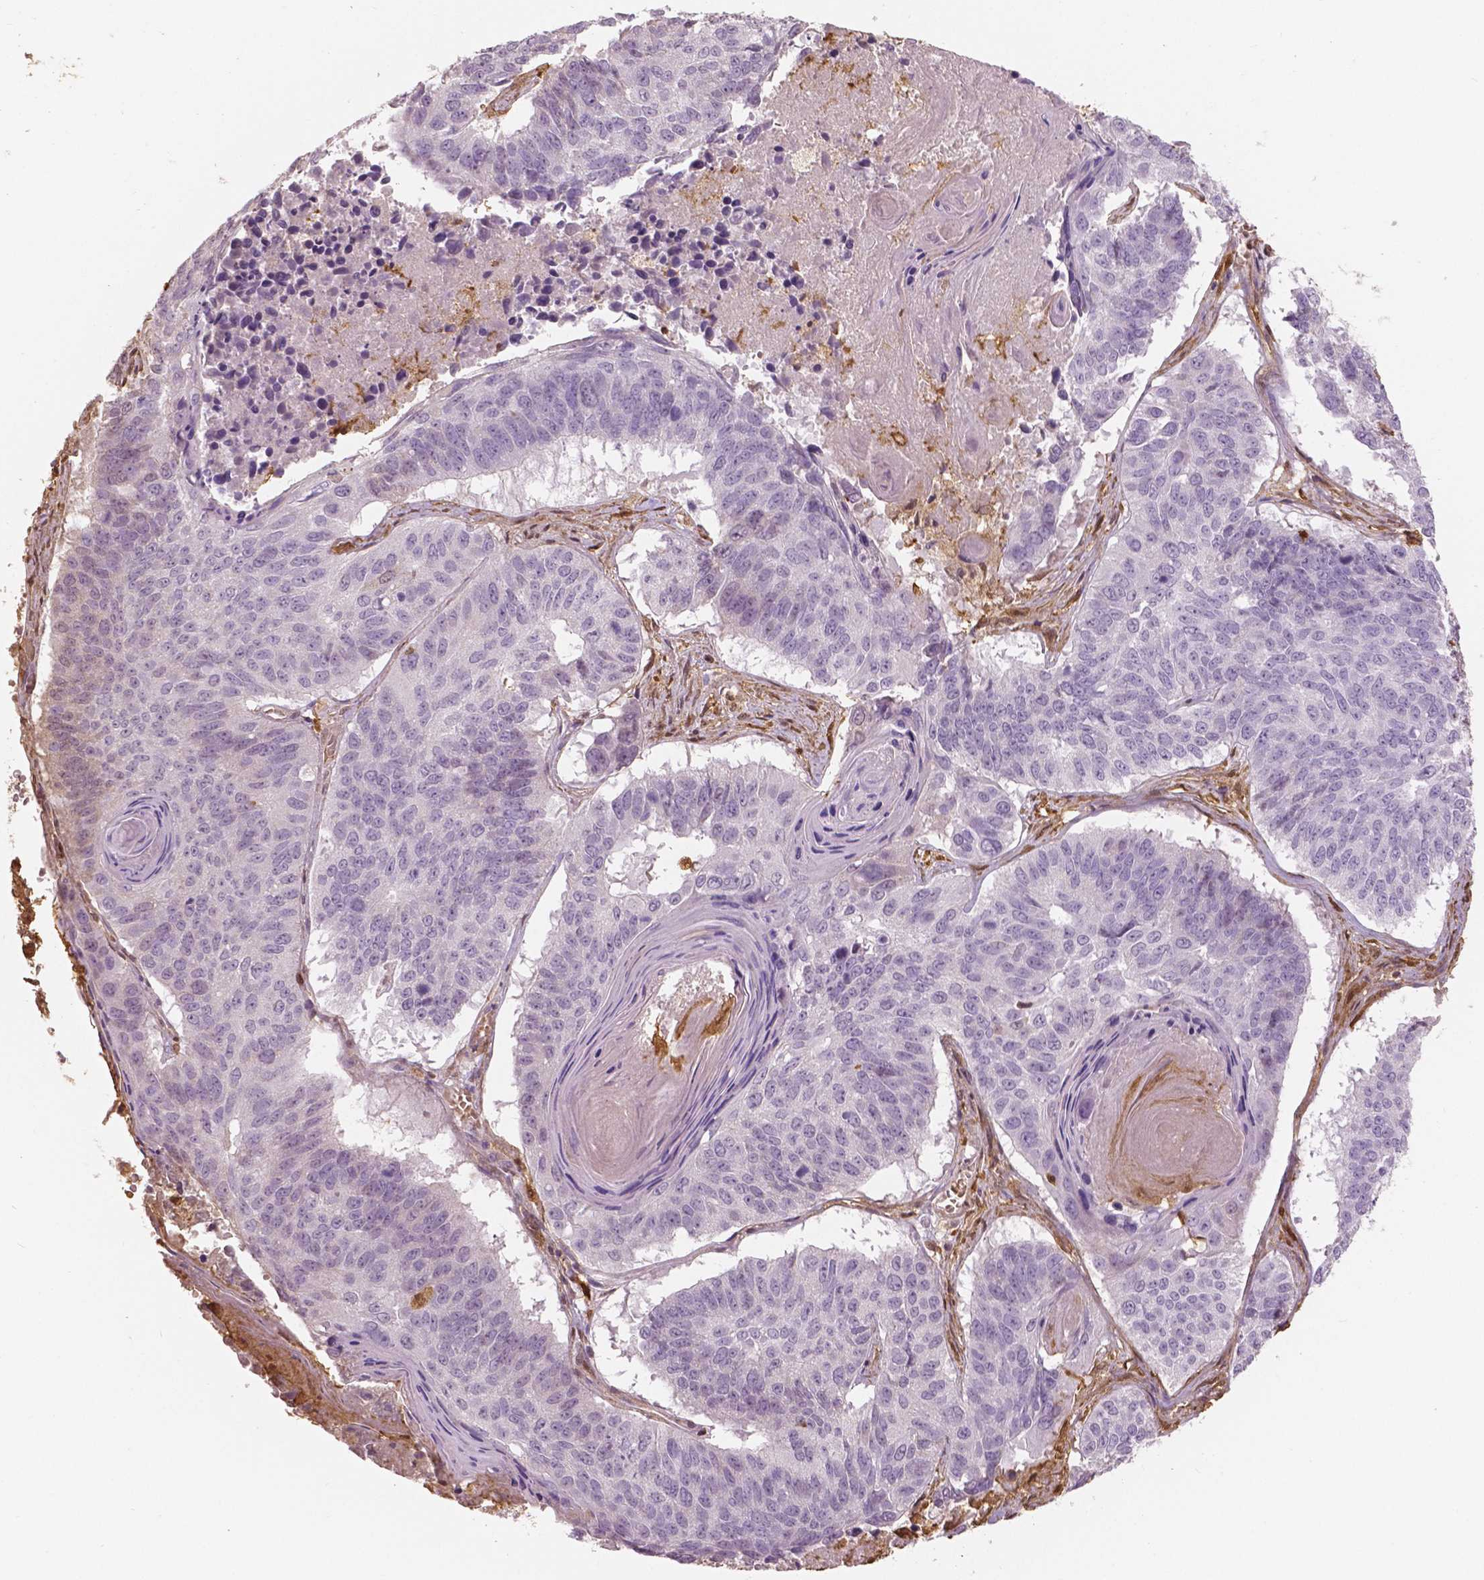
{"staining": {"intensity": "negative", "quantity": "none", "location": "none"}, "tissue": "lung cancer", "cell_type": "Tumor cells", "image_type": "cancer", "snomed": [{"axis": "morphology", "description": "Squamous cell carcinoma, NOS"}, {"axis": "topography", "description": "Lung"}], "caption": "Immunohistochemistry micrograph of human squamous cell carcinoma (lung) stained for a protein (brown), which shows no staining in tumor cells. The staining is performed using DAB (3,3'-diaminobenzidine) brown chromogen with nuclei counter-stained in using hematoxylin.", "gene": "S100A4", "patient": {"sex": "male", "age": 73}}